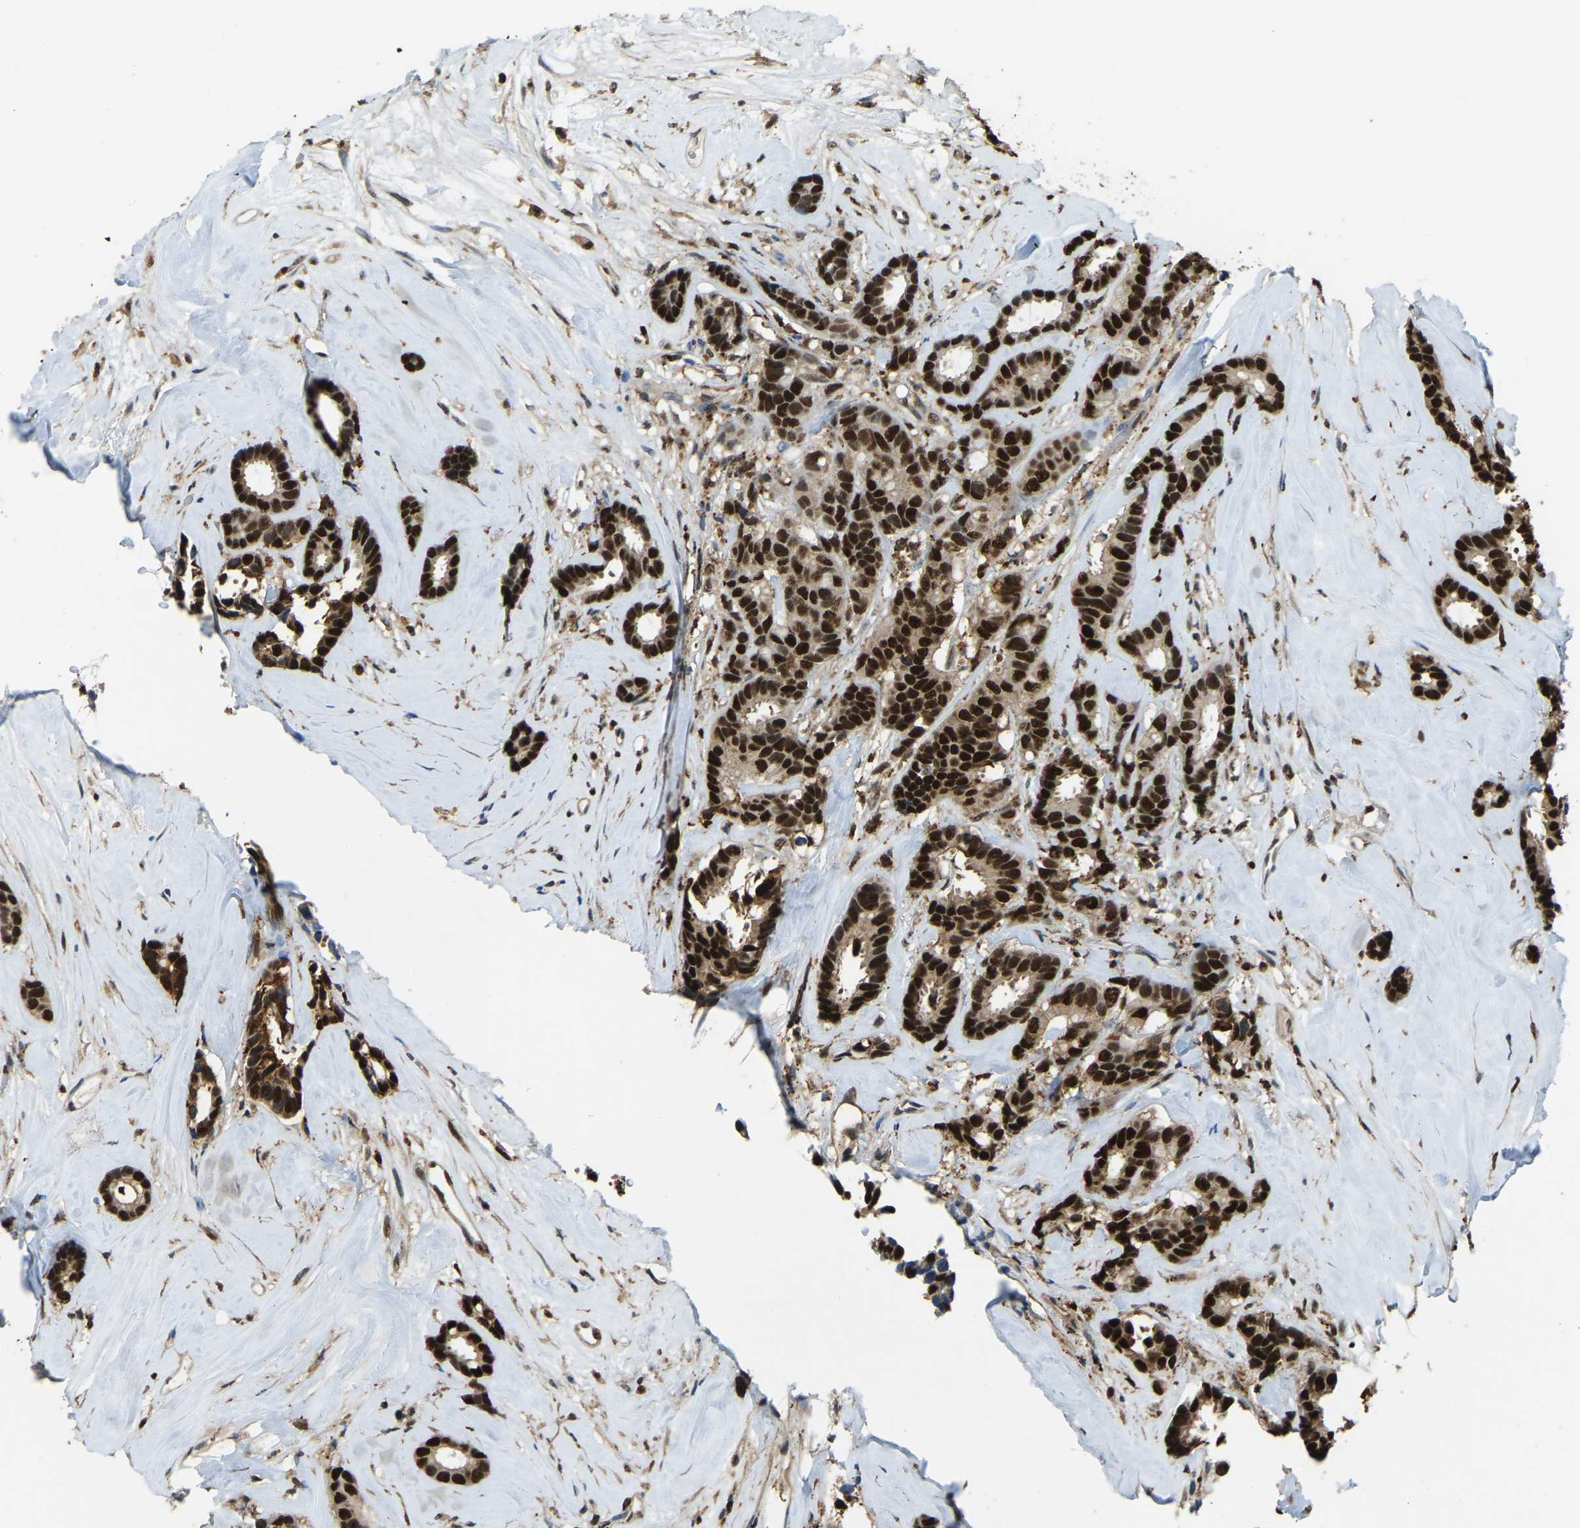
{"staining": {"intensity": "strong", "quantity": ">75%", "location": "cytoplasmic/membranous,nuclear"}, "tissue": "breast cancer", "cell_type": "Tumor cells", "image_type": "cancer", "snomed": [{"axis": "morphology", "description": "Duct carcinoma"}, {"axis": "topography", "description": "Breast"}], "caption": "Strong cytoplasmic/membranous and nuclear expression is appreciated in approximately >75% of tumor cells in breast cancer. The staining was performed using DAB, with brown indicating positive protein expression. Nuclei are stained blue with hematoxylin.", "gene": "NANS", "patient": {"sex": "female", "age": 87}}